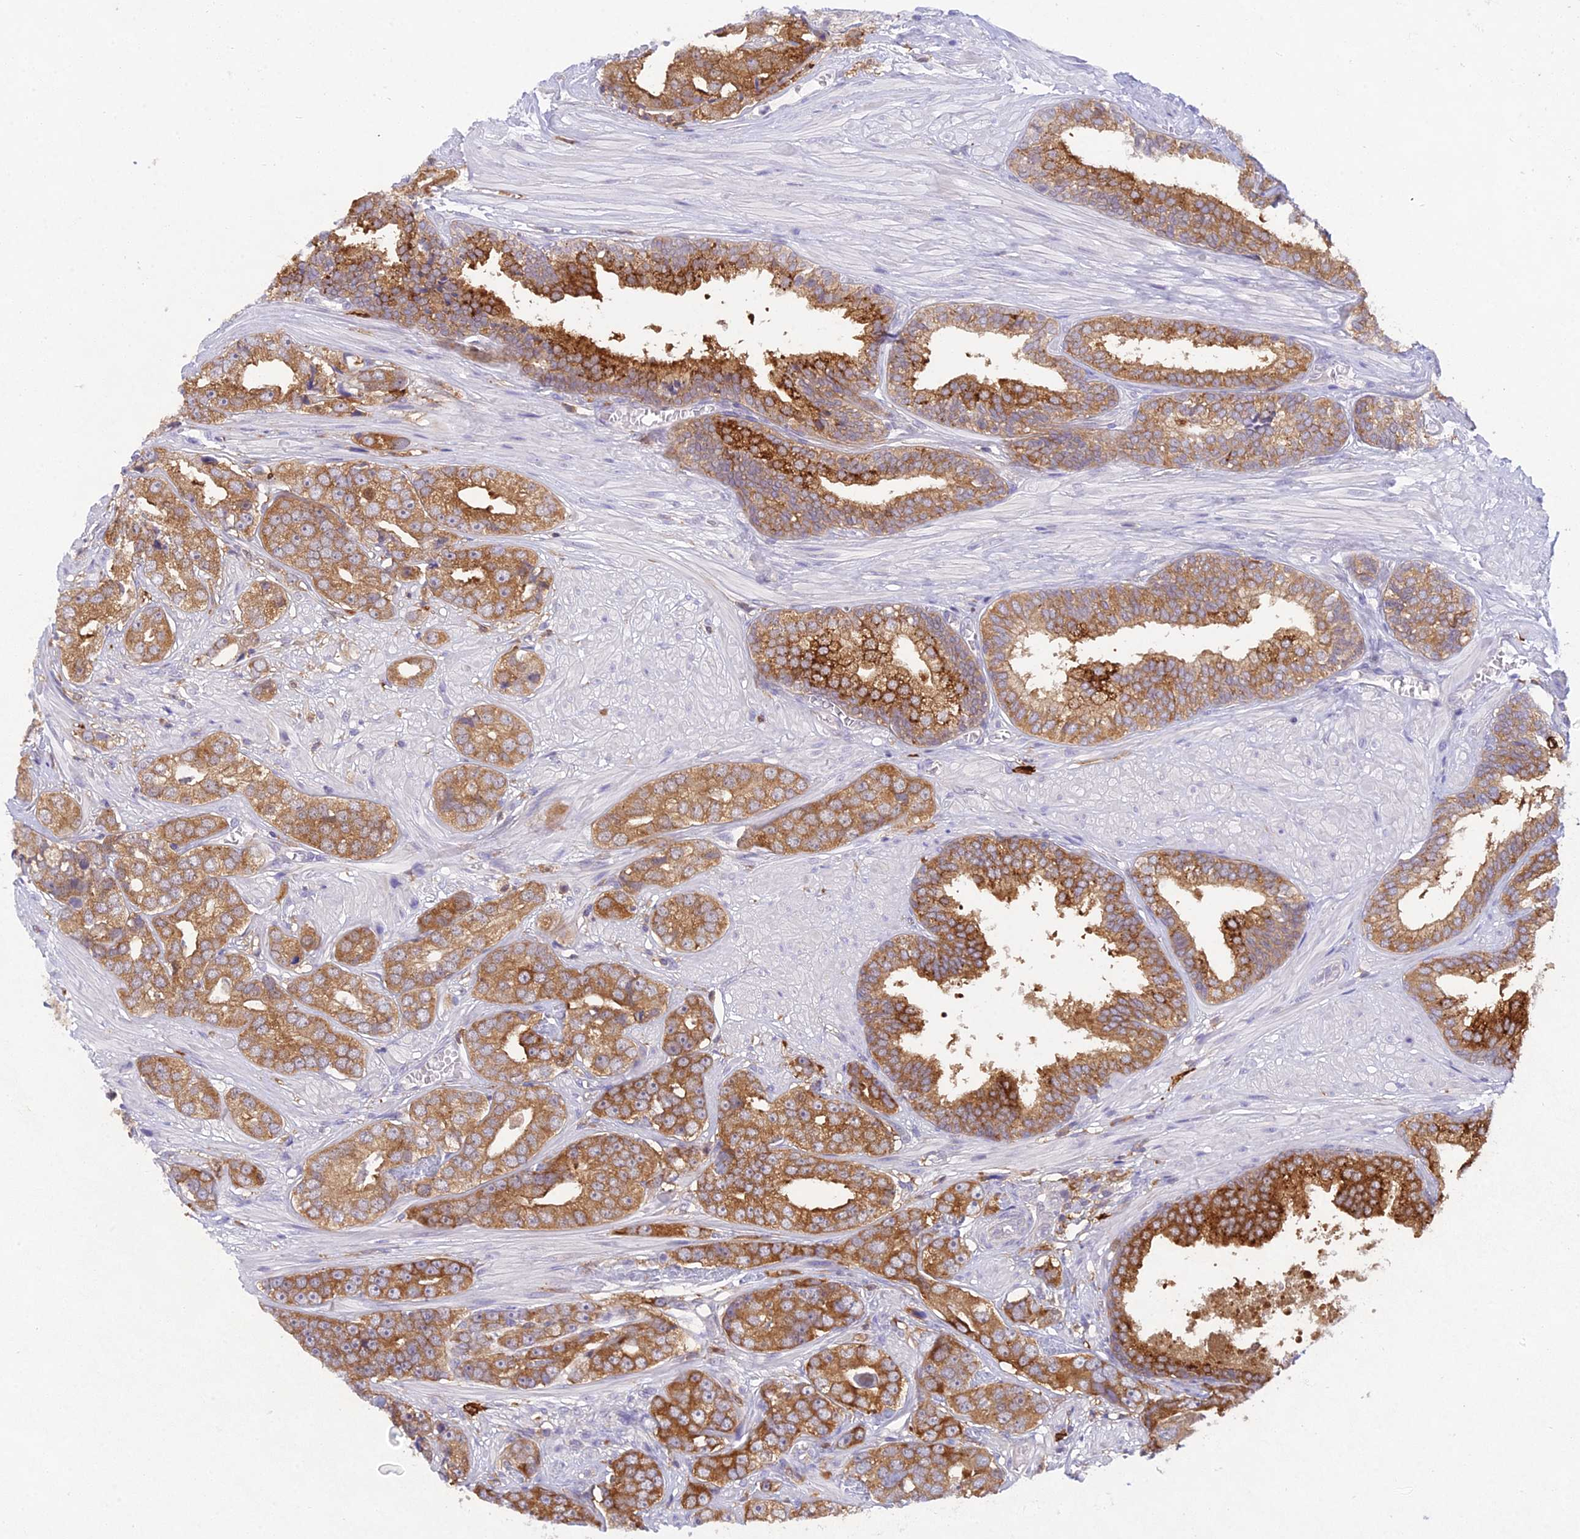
{"staining": {"intensity": "moderate", "quantity": ">75%", "location": "cytoplasmic/membranous"}, "tissue": "prostate cancer", "cell_type": "Tumor cells", "image_type": "cancer", "snomed": [{"axis": "morphology", "description": "Adenocarcinoma, High grade"}, {"axis": "topography", "description": "Prostate"}], "caption": "Immunohistochemical staining of high-grade adenocarcinoma (prostate) exhibits medium levels of moderate cytoplasmic/membranous protein expression in approximately >75% of tumor cells. (DAB IHC with brightfield microscopy, high magnification).", "gene": "UBE2G1", "patient": {"sex": "male", "age": 71}}